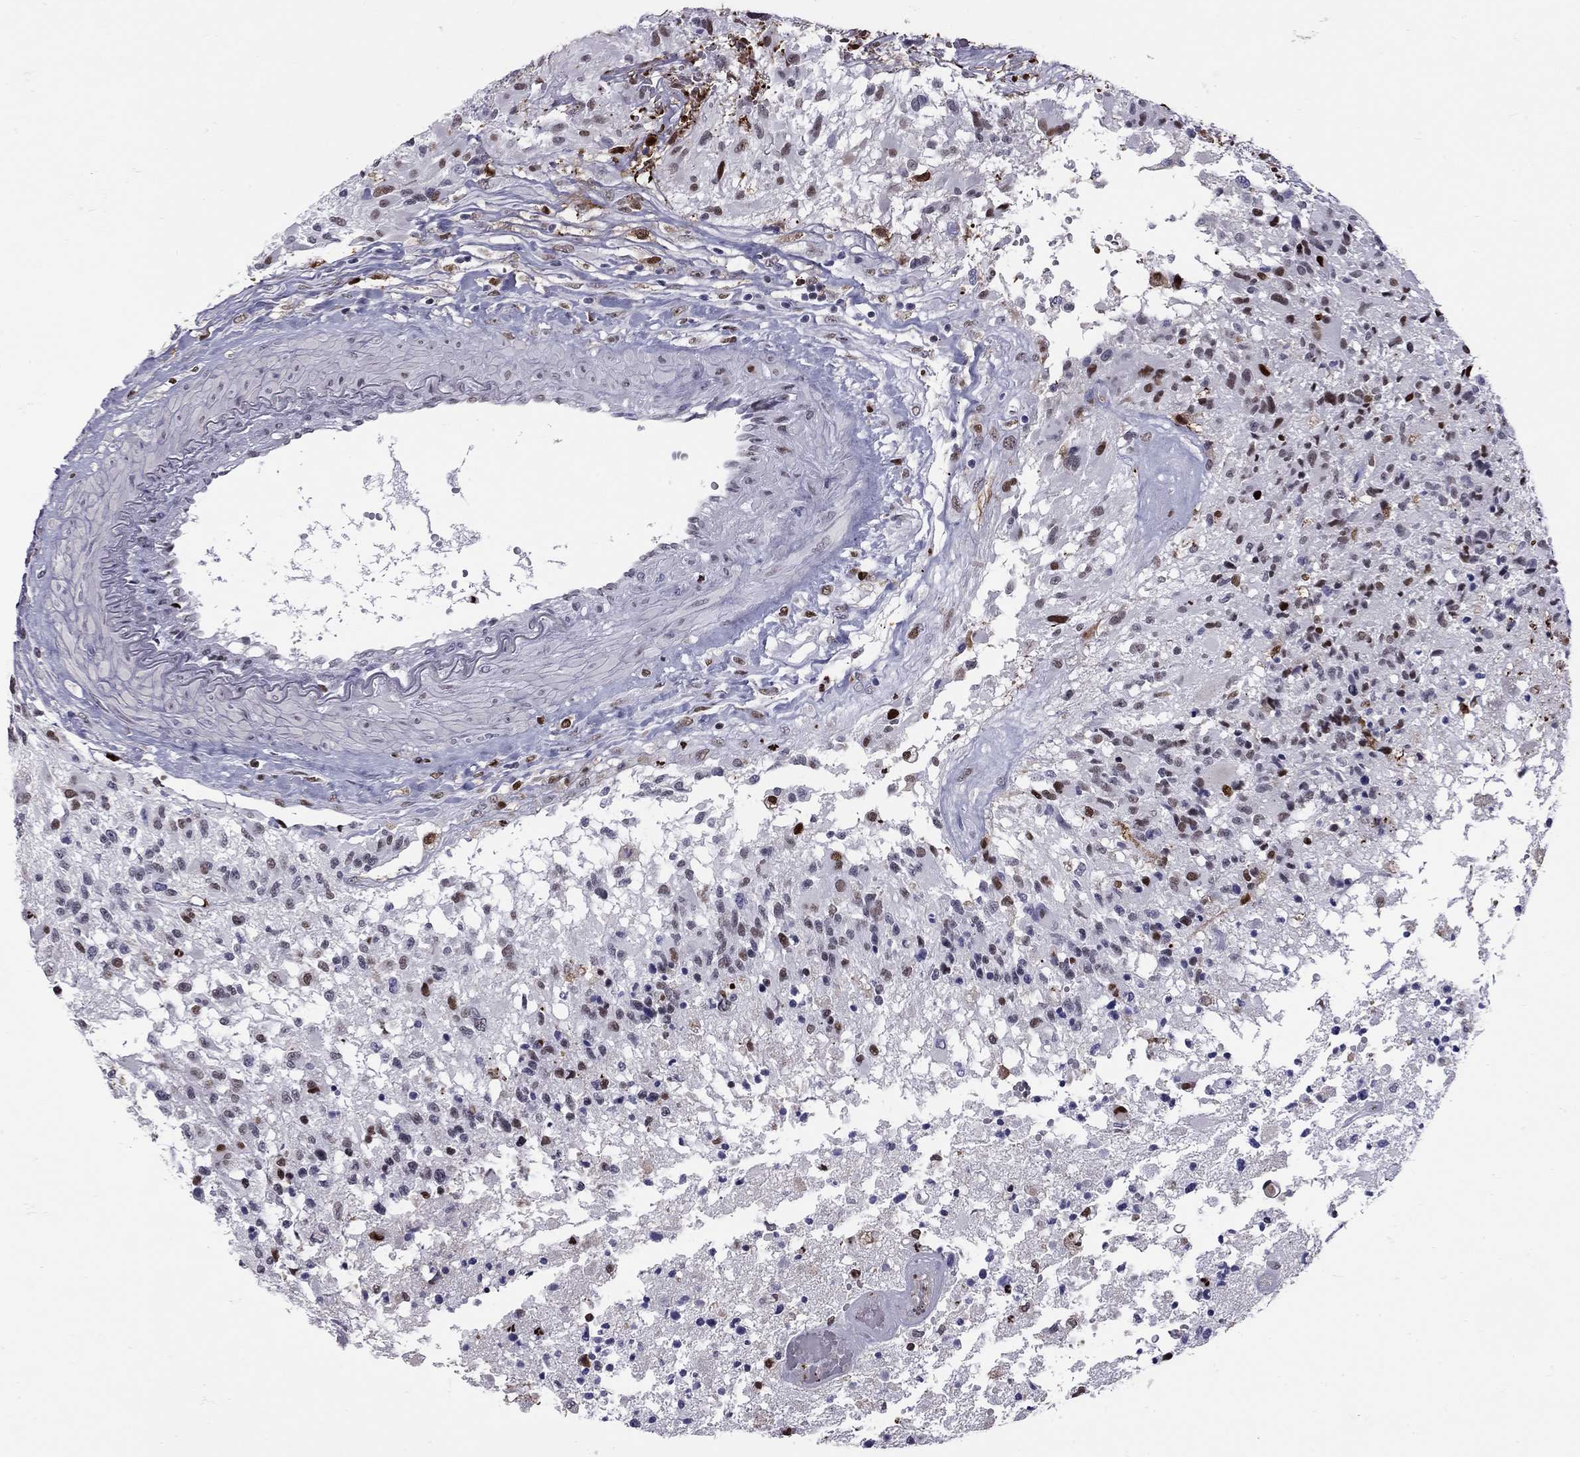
{"staining": {"intensity": "strong", "quantity": "<25%", "location": "nuclear"}, "tissue": "glioma", "cell_type": "Tumor cells", "image_type": "cancer", "snomed": [{"axis": "morphology", "description": "Glioma, malignant, High grade"}, {"axis": "topography", "description": "Brain"}], "caption": "The histopathology image displays a brown stain indicating the presence of a protein in the nuclear of tumor cells in high-grade glioma (malignant).", "gene": "PCGF3", "patient": {"sex": "female", "age": 63}}